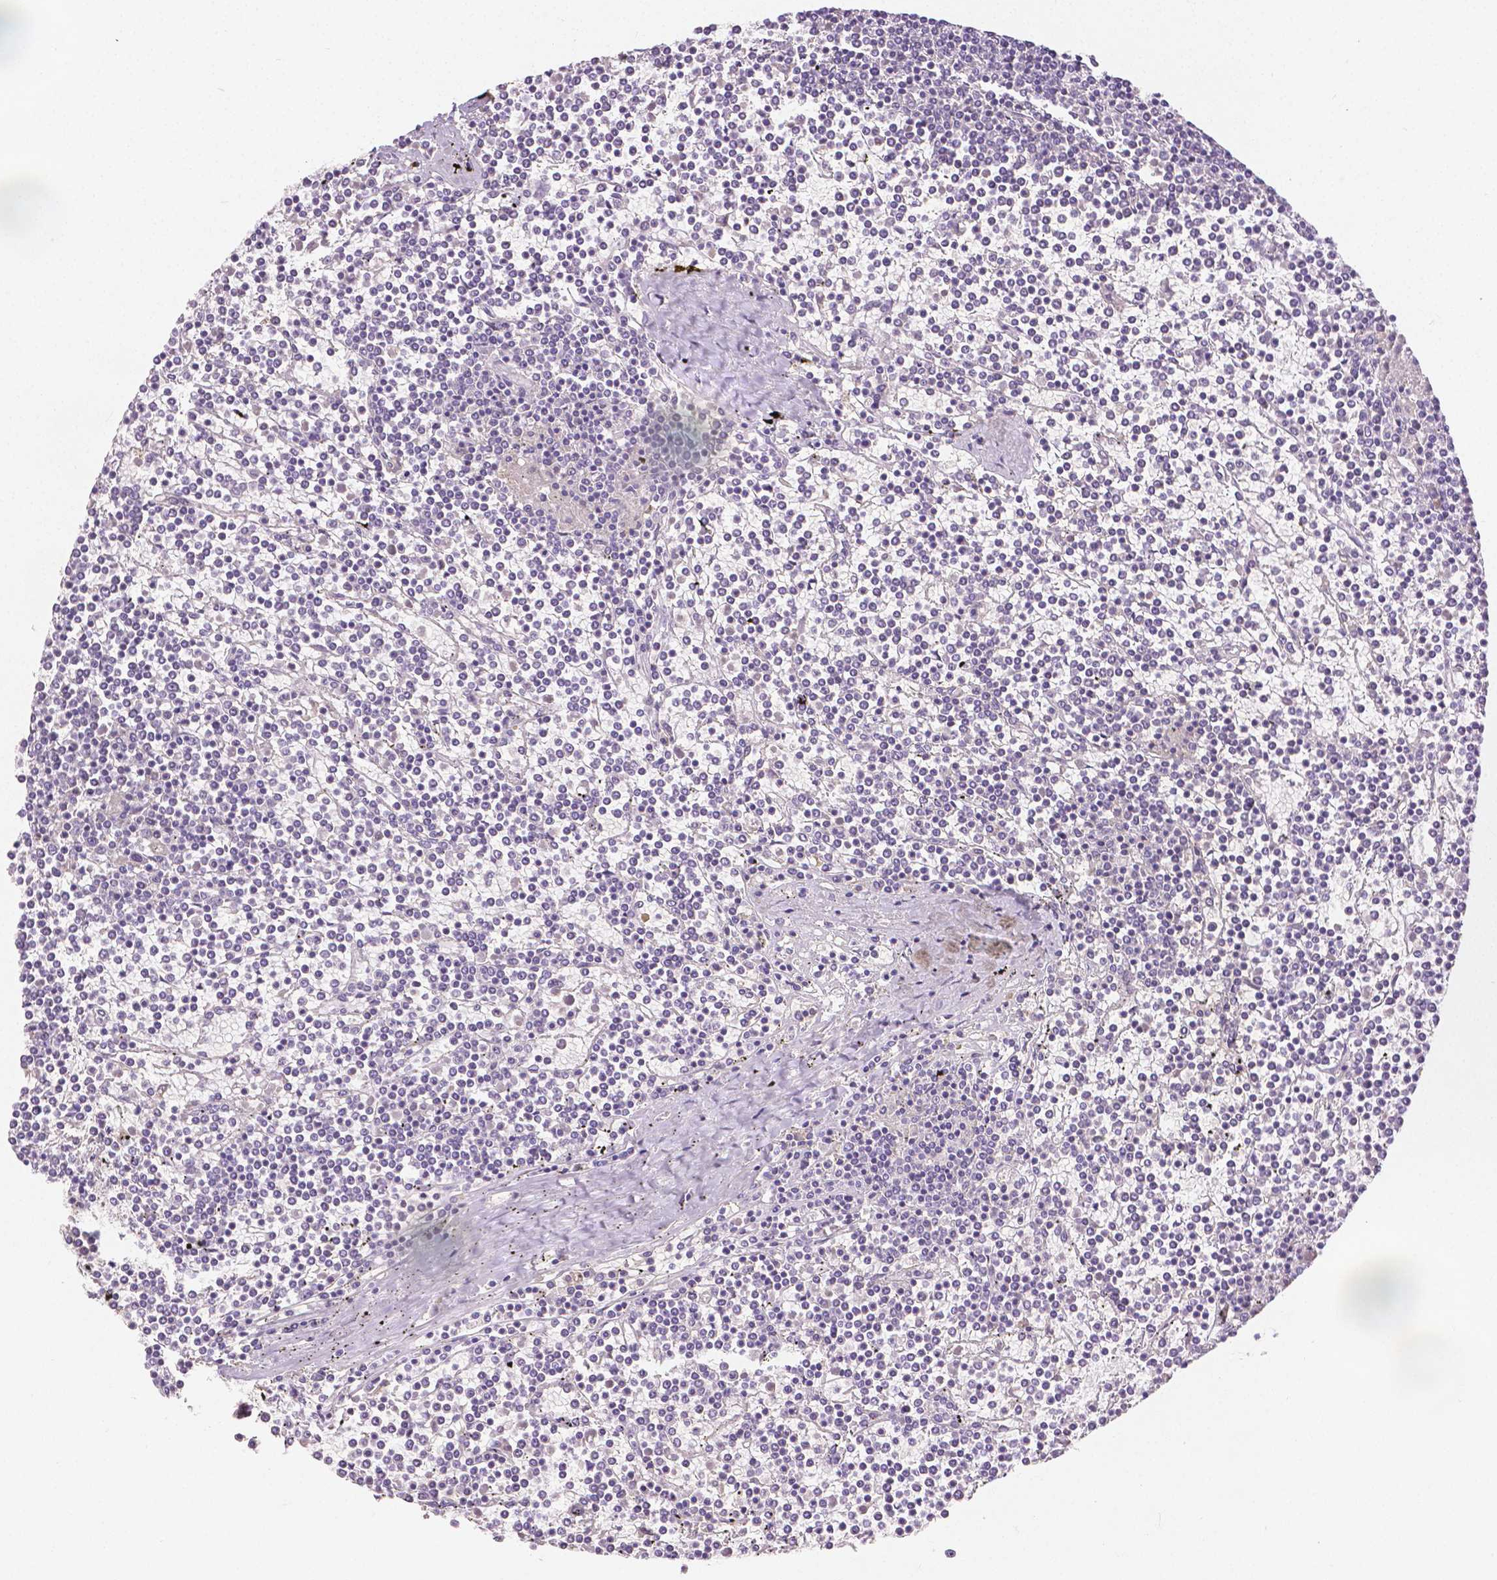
{"staining": {"intensity": "negative", "quantity": "none", "location": "none"}, "tissue": "lymphoma", "cell_type": "Tumor cells", "image_type": "cancer", "snomed": [{"axis": "morphology", "description": "Malignant lymphoma, non-Hodgkin's type, Low grade"}, {"axis": "topography", "description": "Spleen"}], "caption": "Immunohistochemical staining of human malignant lymphoma, non-Hodgkin's type (low-grade) displays no significant positivity in tumor cells. (IHC, brightfield microscopy, high magnification).", "gene": "TGM1", "patient": {"sex": "female", "age": 19}}